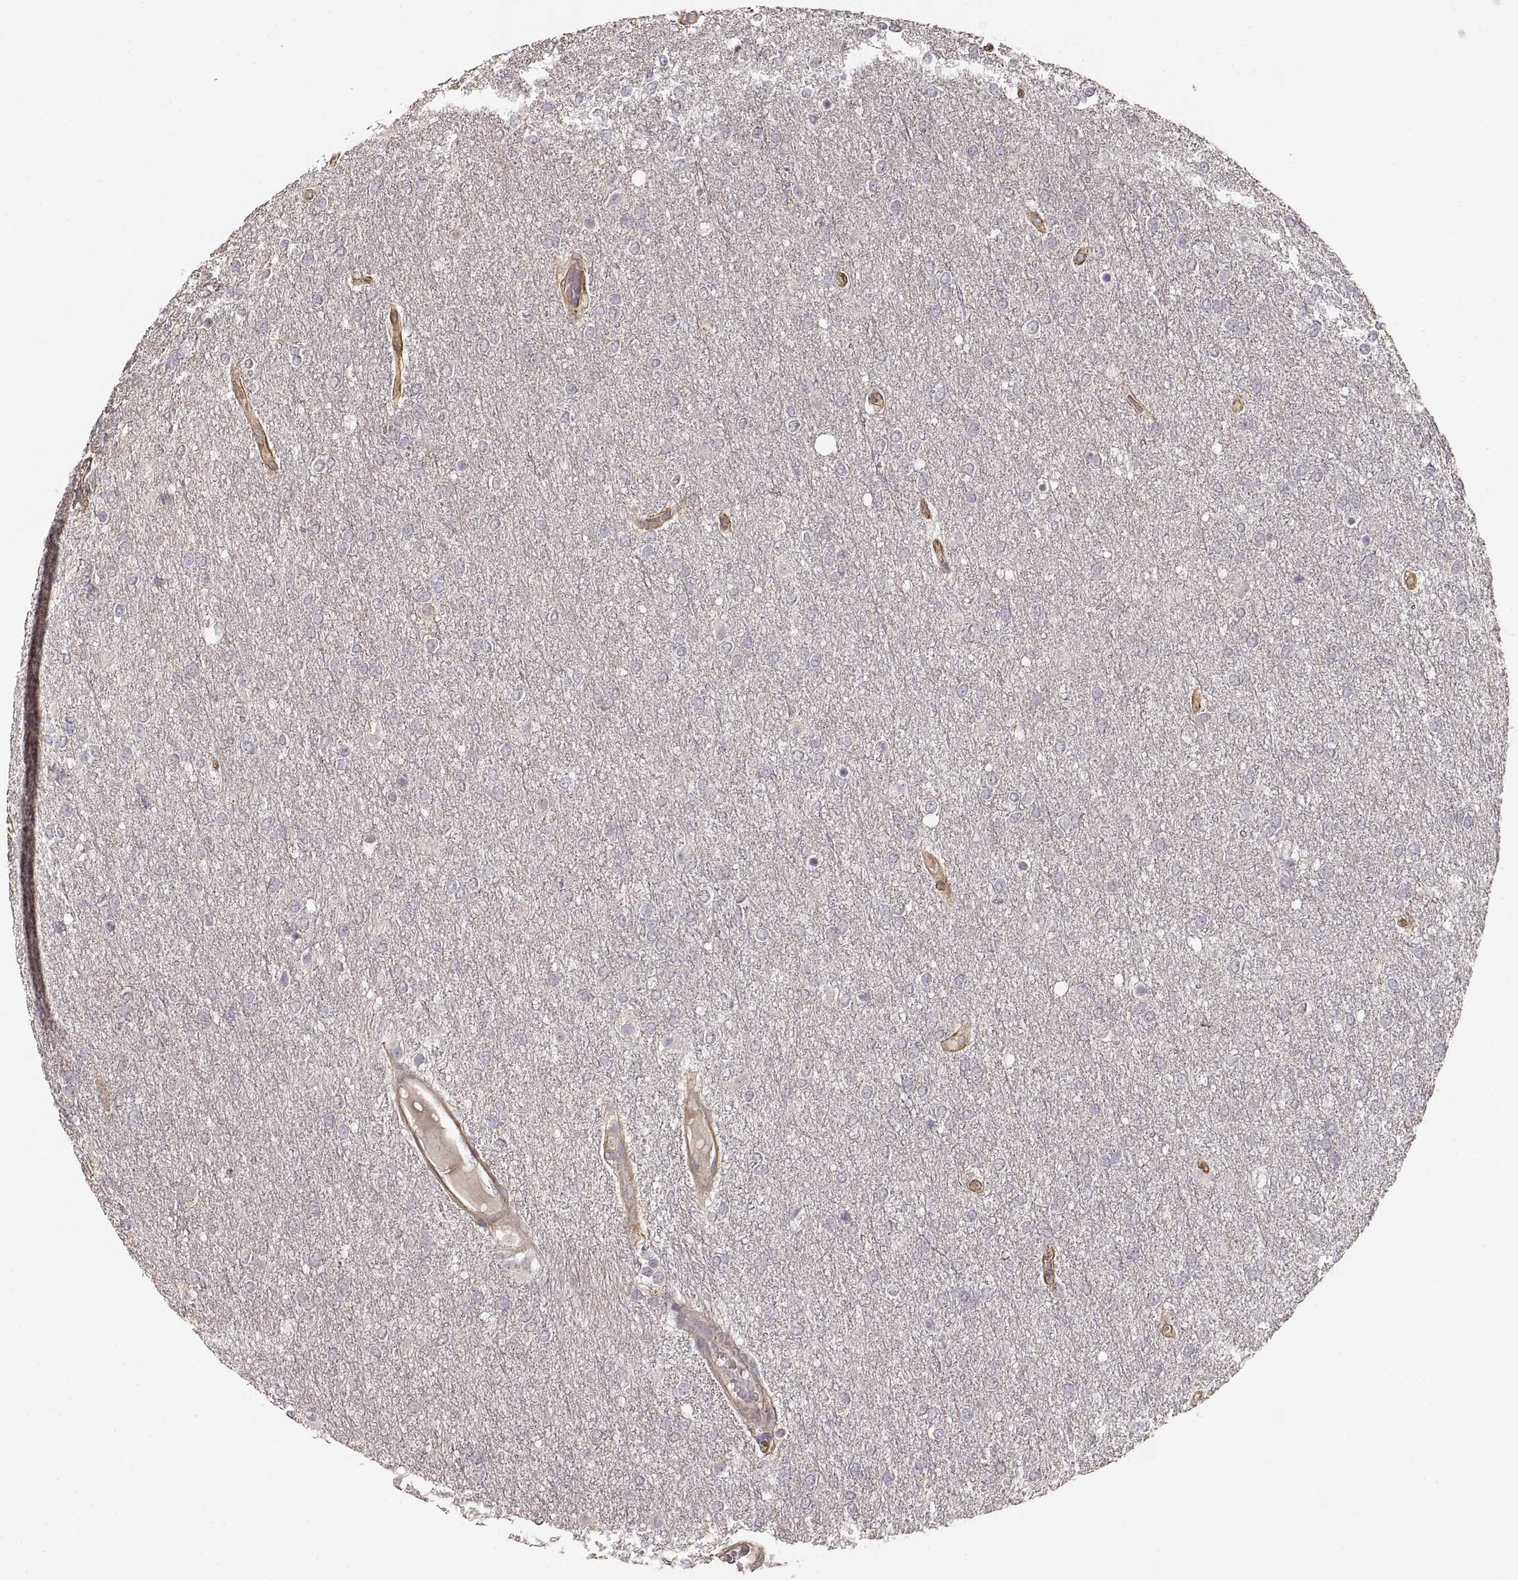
{"staining": {"intensity": "negative", "quantity": "none", "location": "none"}, "tissue": "glioma", "cell_type": "Tumor cells", "image_type": "cancer", "snomed": [{"axis": "morphology", "description": "Glioma, malignant, High grade"}, {"axis": "topography", "description": "Brain"}], "caption": "Glioma was stained to show a protein in brown. There is no significant expression in tumor cells. The staining was performed using DAB (3,3'-diaminobenzidine) to visualize the protein expression in brown, while the nuclei were stained in blue with hematoxylin (Magnification: 20x).", "gene": "LAMA4", "patient": {"sex": "female", "age": 61}}